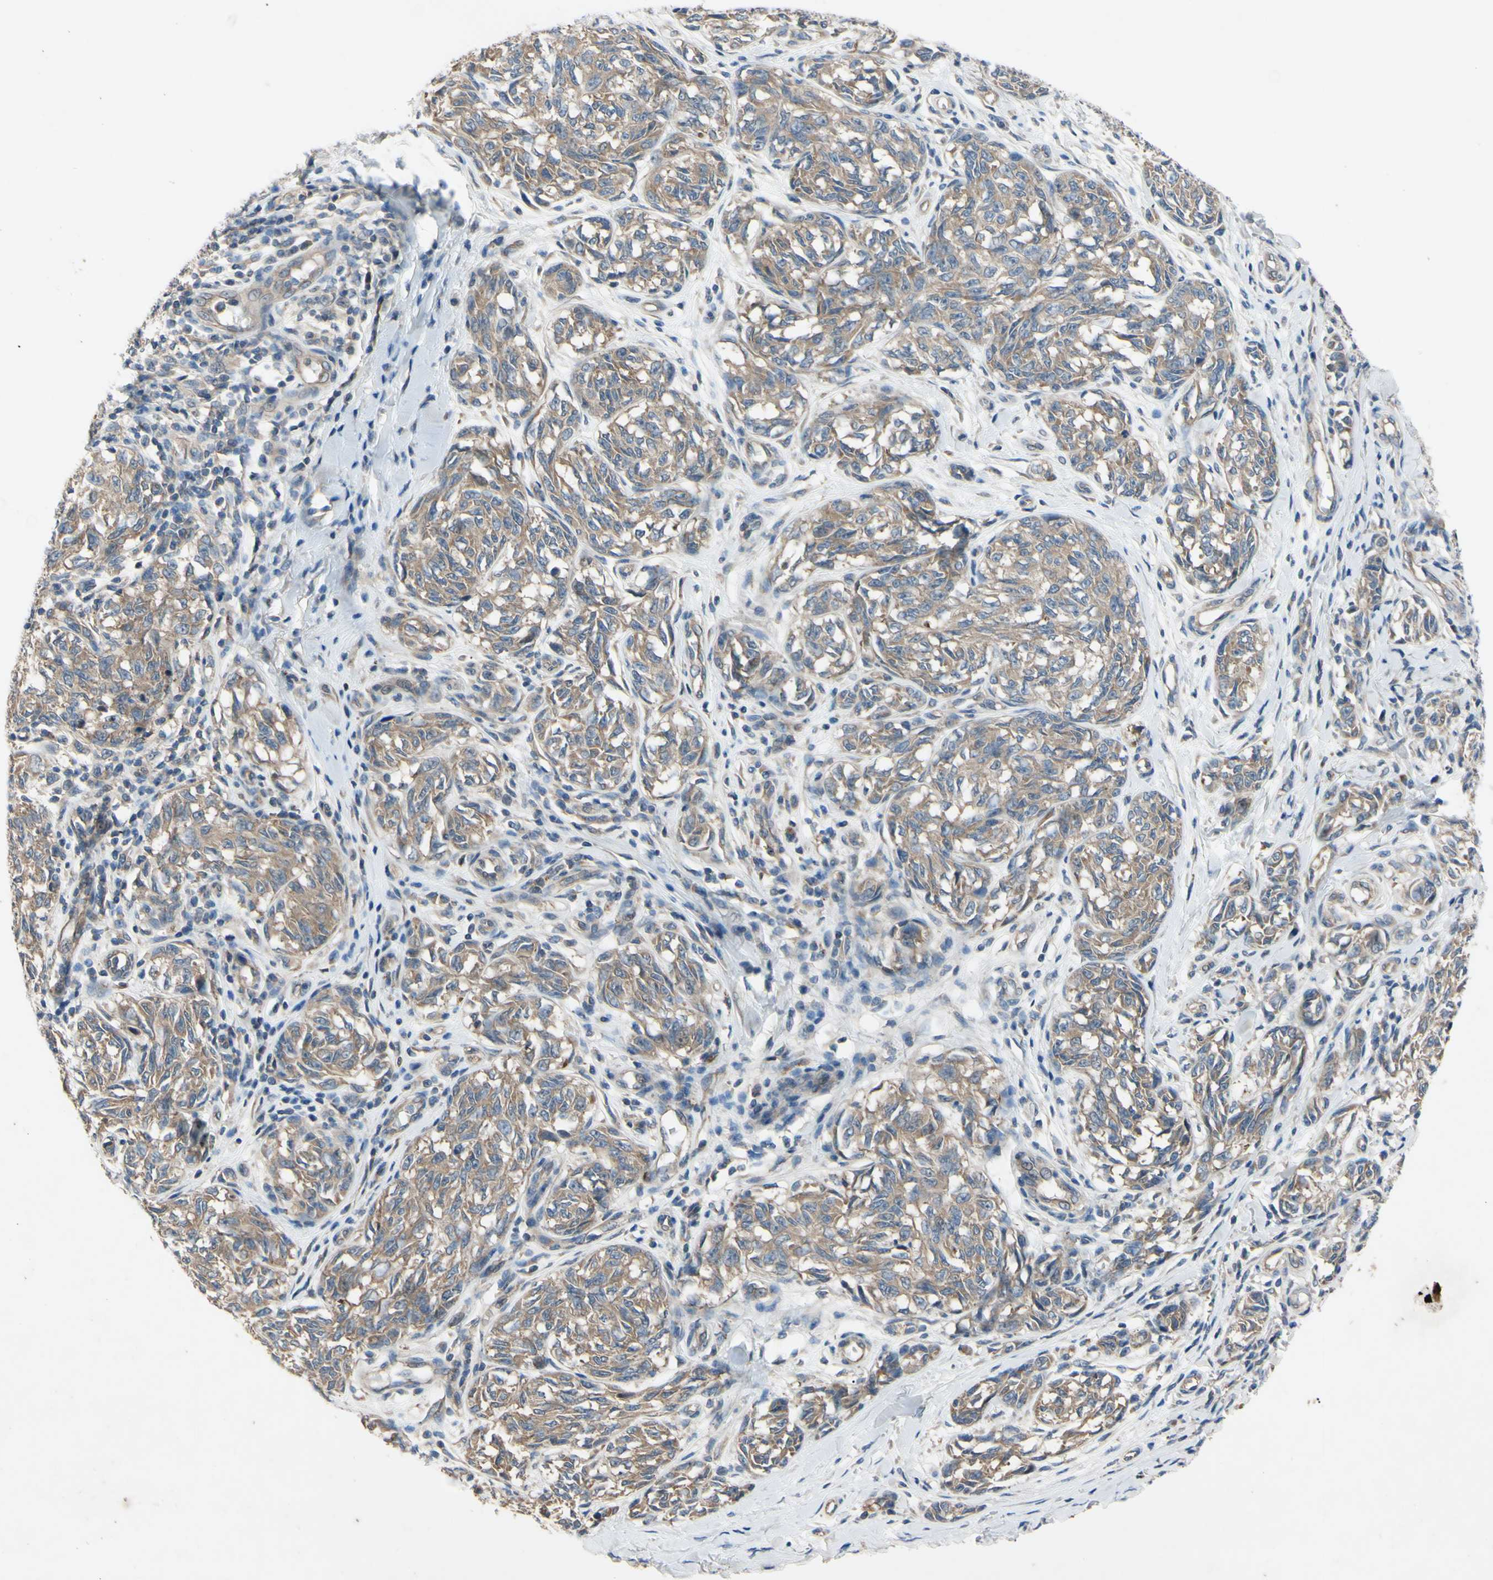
{"staining": {"intensity": "moderate", "quantity": ">75%", "location": "cytoplasmic/membranous"}, "tissue": "melanoma", "cell_type": "Tumor cells", "image_type": "cancer", "snomed": [{"axis": "morphology", "description": "Malignant melanoma, NOS"}, {"axis": "topography", "description": "Skin"}], "caption": "IHC of human melanoma shows medium levels of moderate cytoplasmic/membranous expression in approximately >75% of tumor cells.", "gene": "HILPDA", "patient": {"sex": "female", "age": 64}}